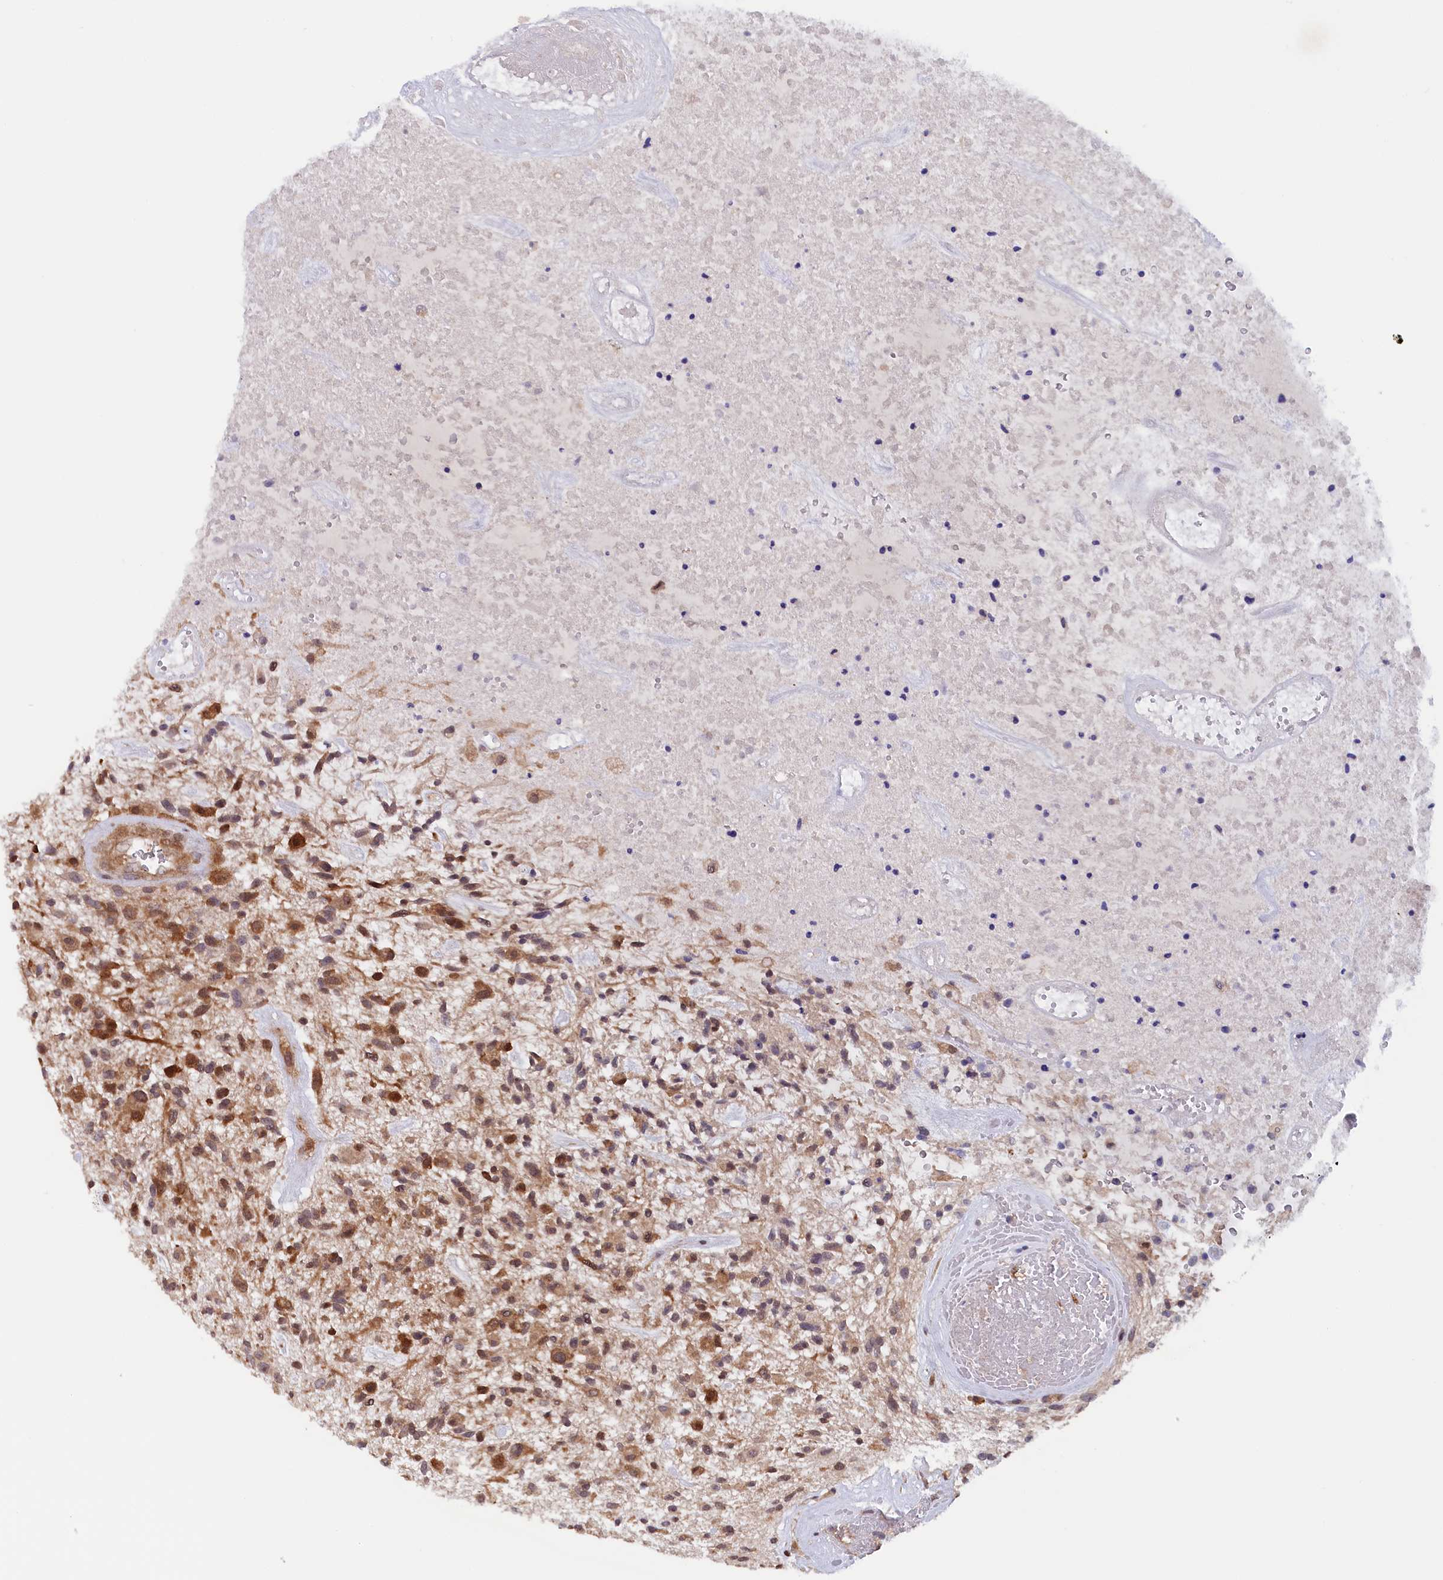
{"staining": {"intensity": "moderate", "quantity": "25%-75%", "location": "cytoplasmic/membranous"}, "tissue": "glioma", "cell_type": "Tumor cells", "image_type": "cancer", "snomed": [{"axis": "morphology", "description": "Glioma, malignant, High grade"}, {"axis": "topography", "description": "Brain"}], "caption": "The immunohistochemical stain highlights moderate cytoplasmic/membranous staining in tumor cells of malignant high-grade glioma tissue.", "gene": "JPT2", "patient": {"sex": "male", "age": 47}}